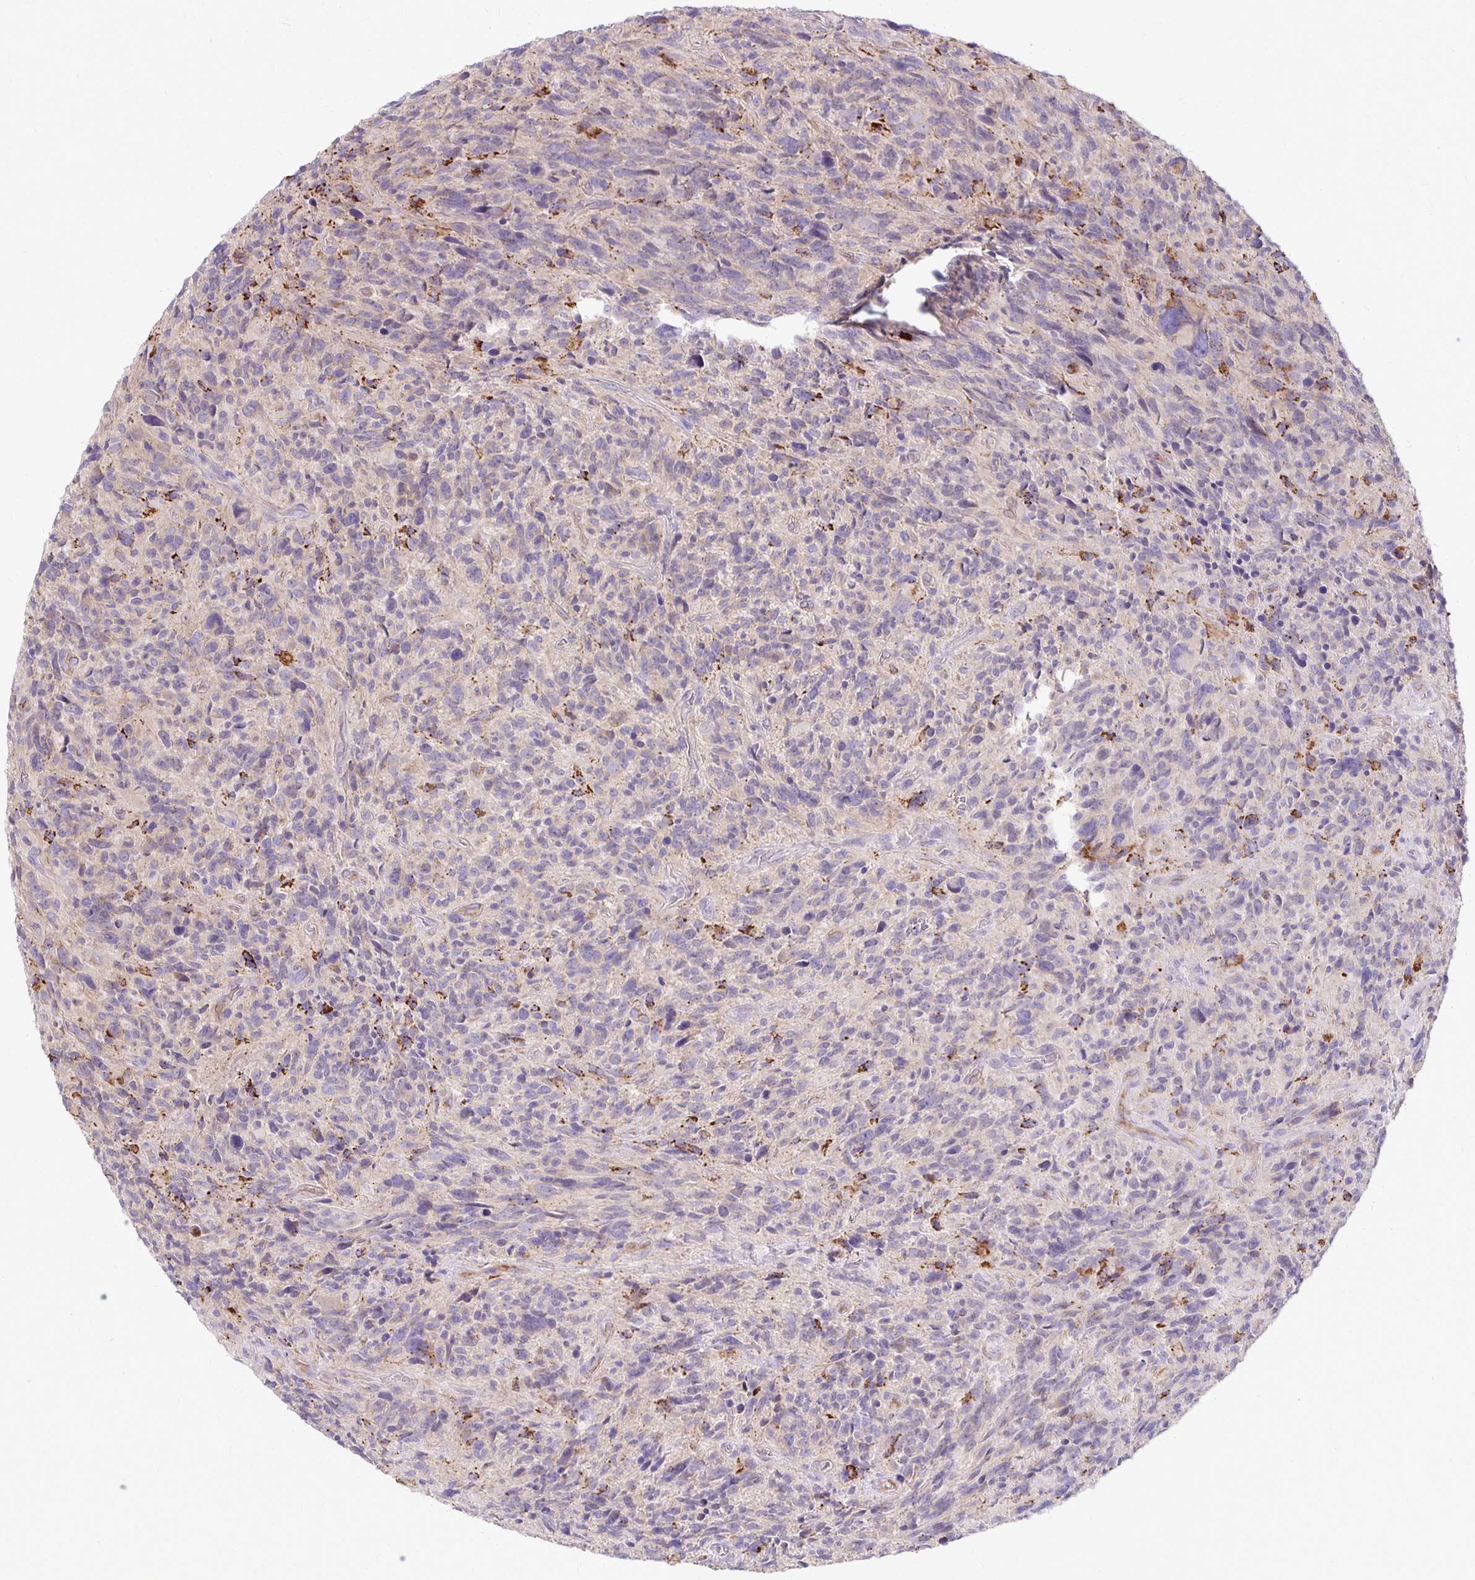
{"staining": {"intensity": "negative", "quantity": "none", "location": "none"}, "tissue": "glioma", "cell_type": "Tumor cells", "image_type": "cancer", "snomed": [{"axis": "morphology", "description": "Glioma, malignant, High grade"}, {"axis": "topography", "description": "Brain"}], "caption": "The histopathology image reveals no staining of tumor cells in malignant high-grade glioma. (Brightfield microscopy of DAB immunohistochemistry (IHC) at high magnification).", "gene": "TTYH1", "patient": {"sex": "male", "age": 46}}